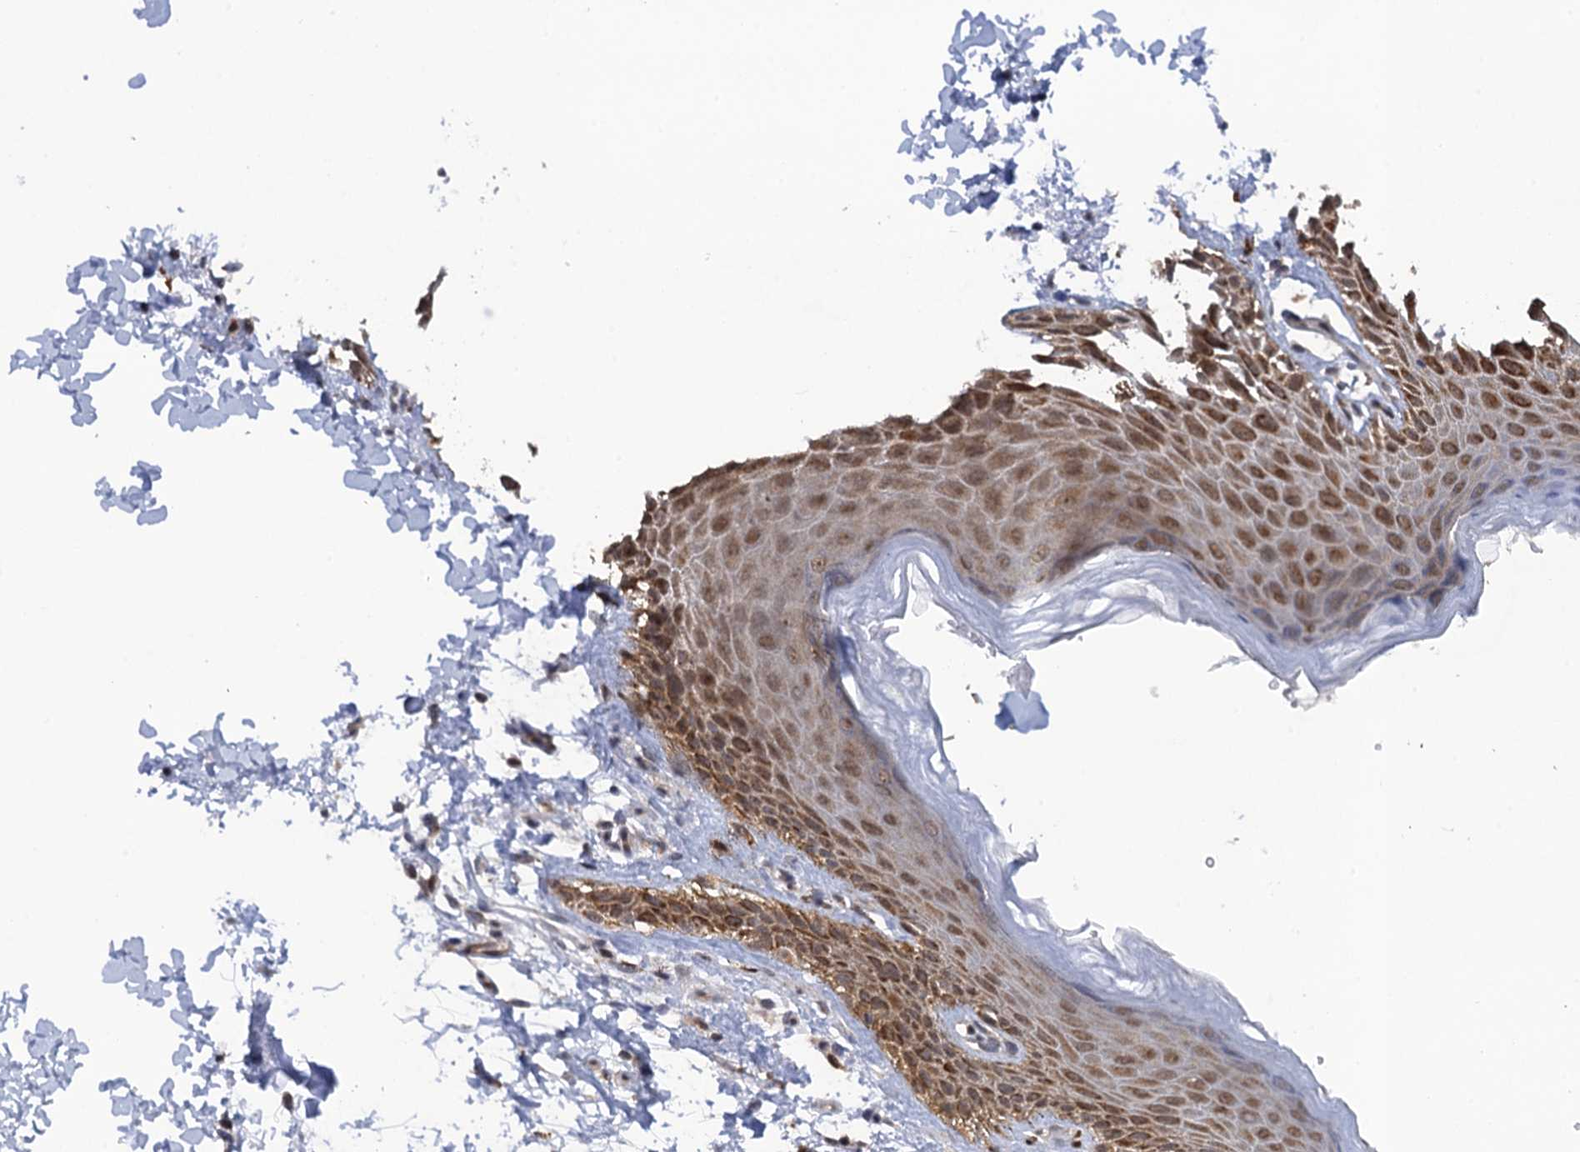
{"staining": {"intensity": "moderate", "quantity": ">75%", "location": "cytoplasmic/membranous,nuclear"}, "tissue": "skin", "cell_type": "Epidermal cells", "image_type": "normal", "snomed": [{"axis": "morphology", "description": "Normal tissue, NOS"}, {"axis": "topography", "description": "Anal"}], "caption": "High-magnification brightfield microscopy of benign skin stained with DAB (brown) and counterstained with hematoxylin (blue). epidermal cells exhibit moderate cytoplasmic/membranous,nuclear positivity is identified in about>75% of cells.", "gene": "ZAR1L", "patient": {"sex": "male", "age": 44}}